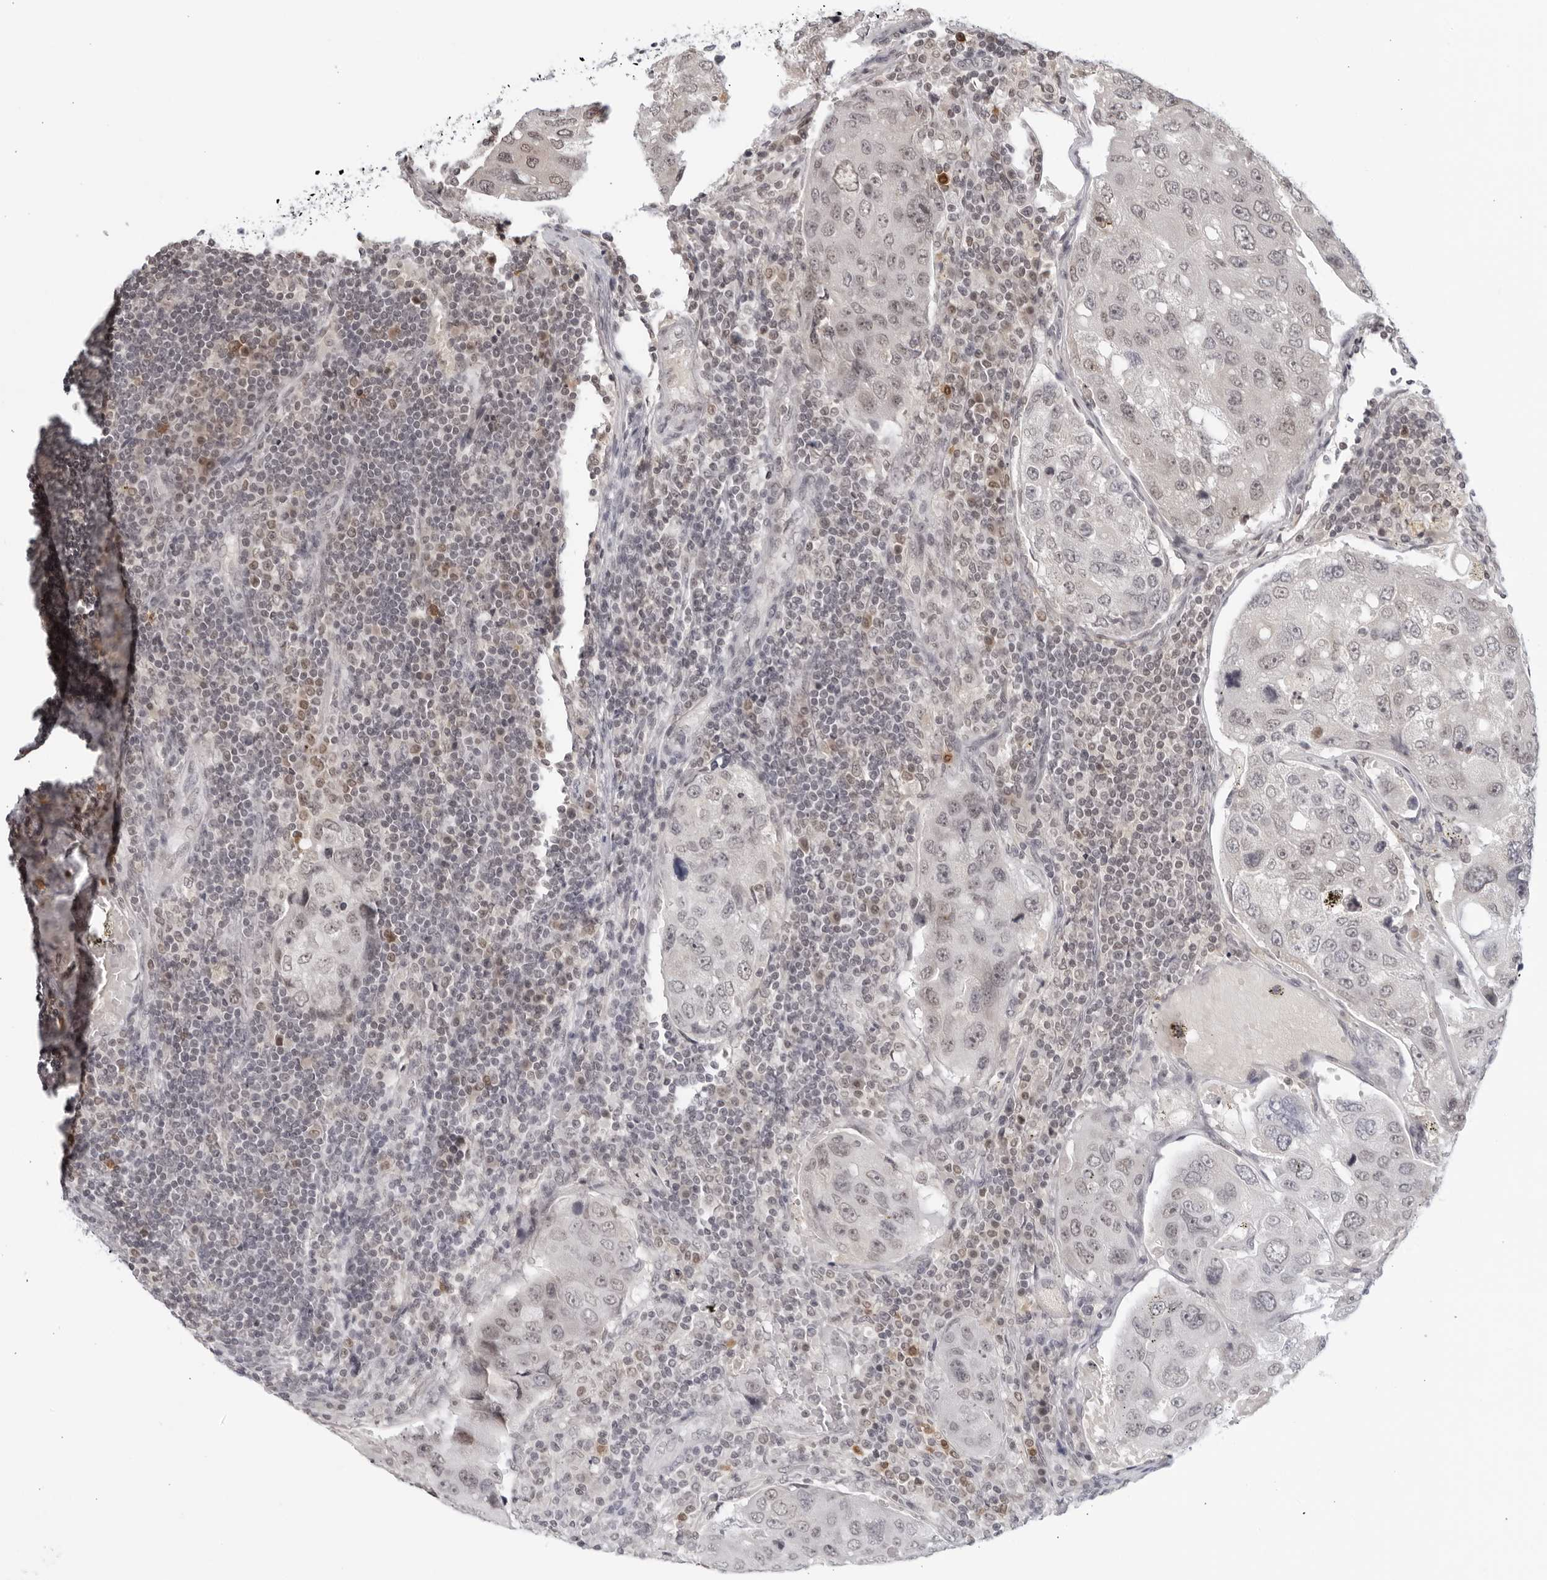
{"staining": {"intensity": "weak", "quantity": "<25%", "location": "nuclear"}, "tissue": "urothelial cancer", "cell_type": "Tumor cells", "image_type": "cancer", "snomed": [{"axis": "morphology", "description": "Urothelial carcinoma, High grade"}, {"axis": "topography", "description": "Lymph node"}, {"axis": "topography", "description": "Urinary bladder"}], "caption": "A micrograph of urothelial cancer stained for a protein exhibits no brown staining in tumor cells.", "gene": "RAB11FIP3", "patient": {"sex": "male", "age": 51}}